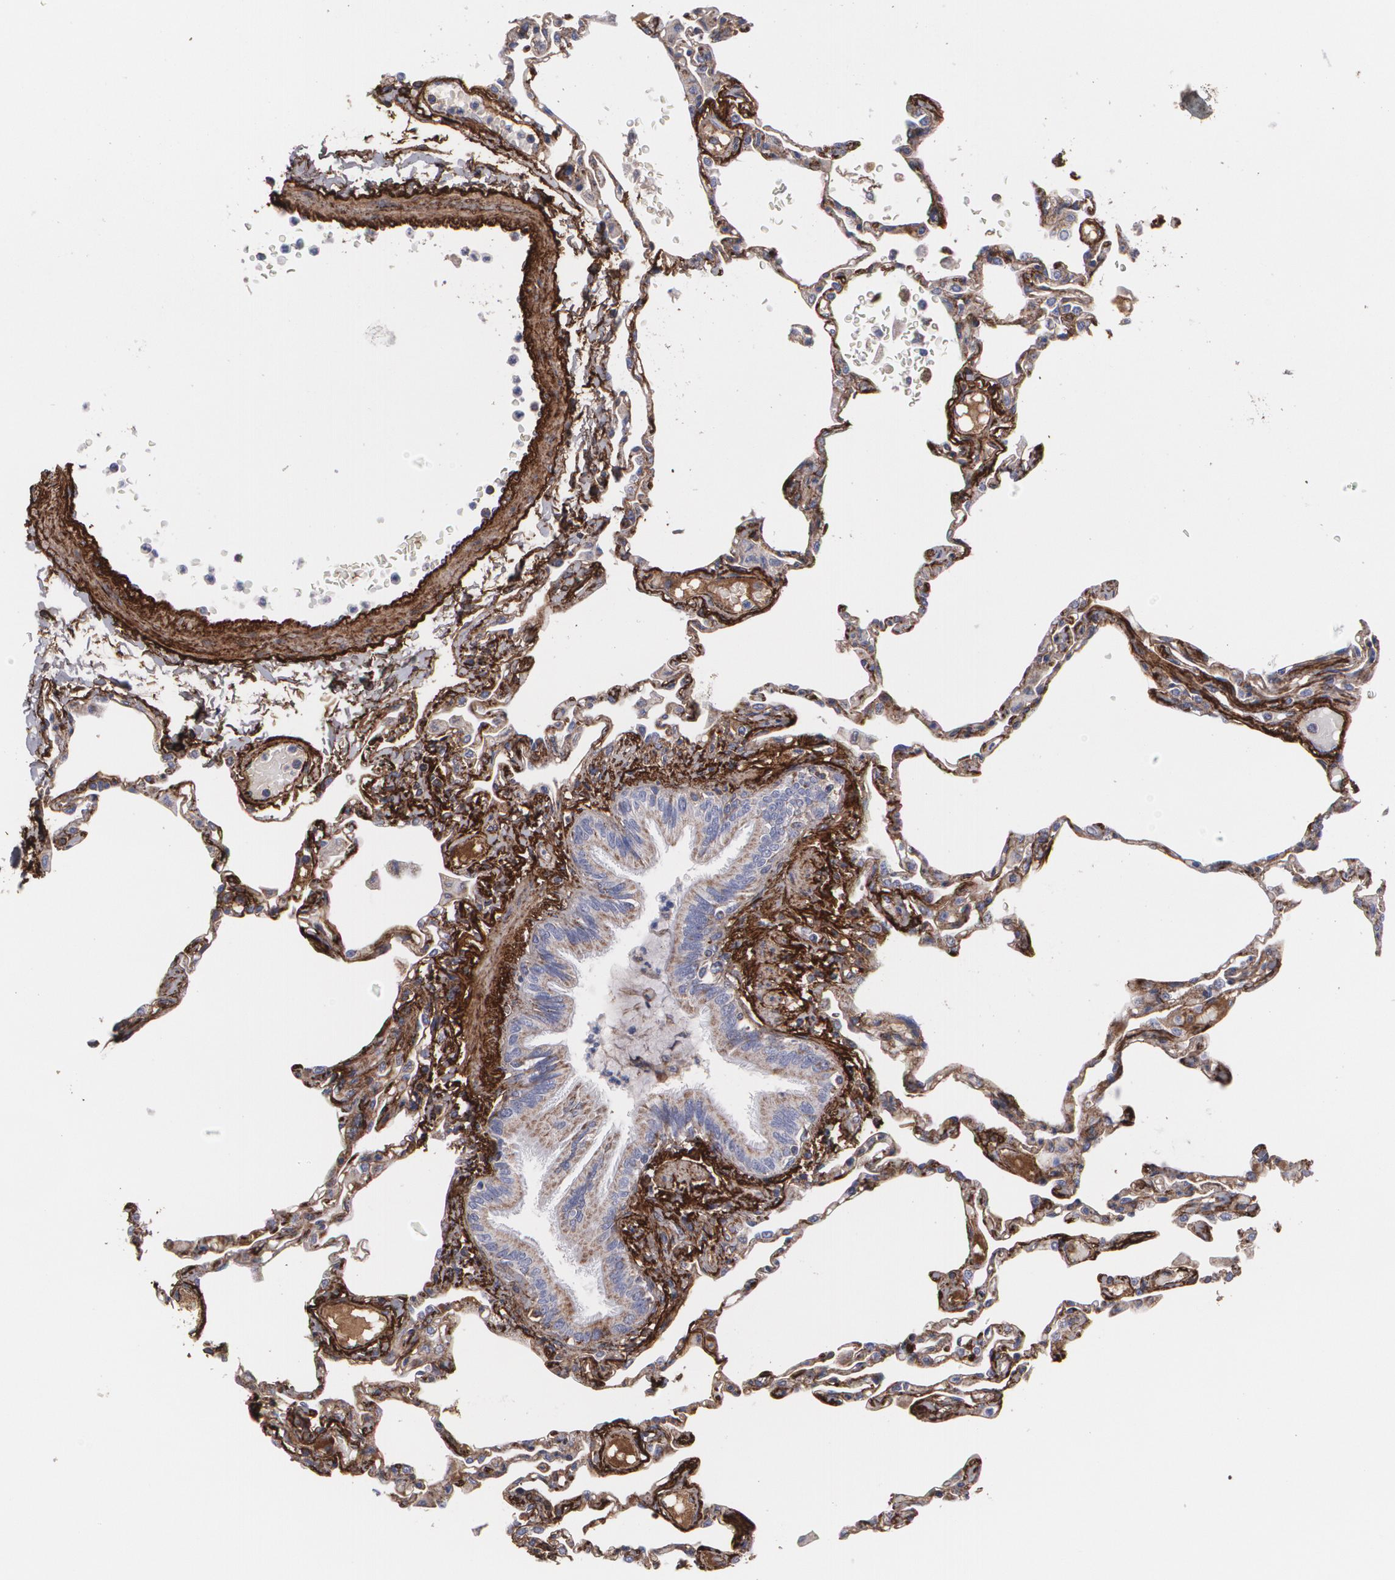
{"staining": {"intensity": "weak", "quantity": ">75%", "location": "cytoplasmic/membranous"}, "tissue": "lung", "cell_type": "Alveolar cells", "image_type": "normal", "snomed": [{"axis": "morphology", "description": "Normal tissue, NOS"}, {"axis": "topography", "description": "Lung"}], "caption": "Immunohistochemistry (DAB) staining of unremarkable human lung demonstrates weak cytoplasmic/membranous protein staining in about >75% of alveolar cells. (brown staining indicates protein expression, while blue staining denotes nuclei).", "gene": "FBLN1", "patient": {"sex": "female", "age": 49}}